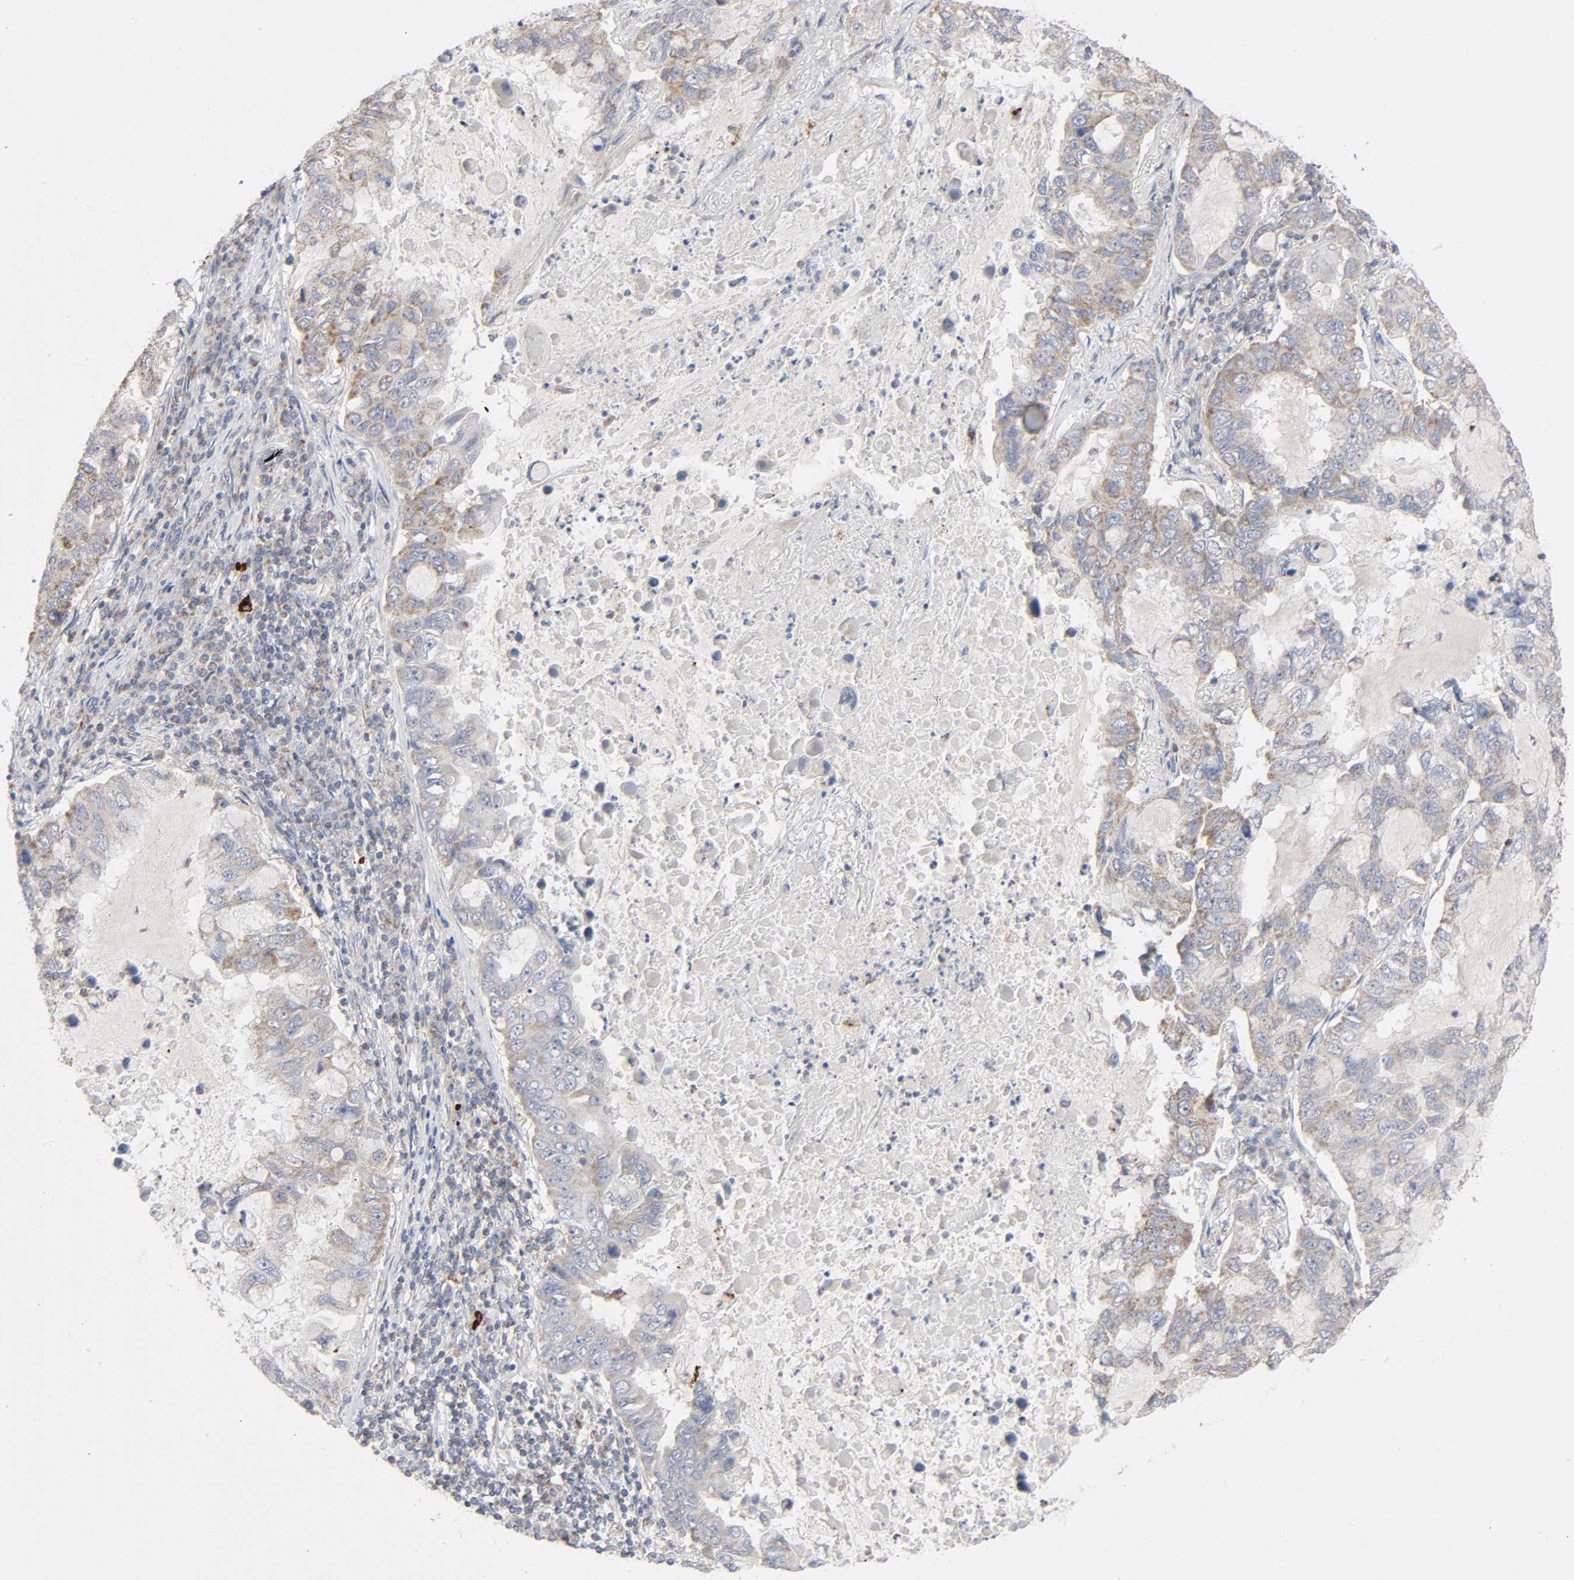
{"staining": {"intensity": "moderate", "quantity": ">75%", "location": "cytoplasmic/membranous"}, "tissue": "lung cancer", "cell_type": "Tumor cells", "image_type": "cancer", "snomed": [{"axis": "morphology", "description": "Adenocarcinoma, NOS"}, {"axis": "topography", "description": "Lung"}], "caption": "Lung cancer (adenocarcinoma) tissue demonstrates moderate cytoplasmic/membranous staining in about >75% of tumor cells, visualized by immunohistochemistry.", "gene": "SYT16", "patient": {"sex": "male", "age": 64}}